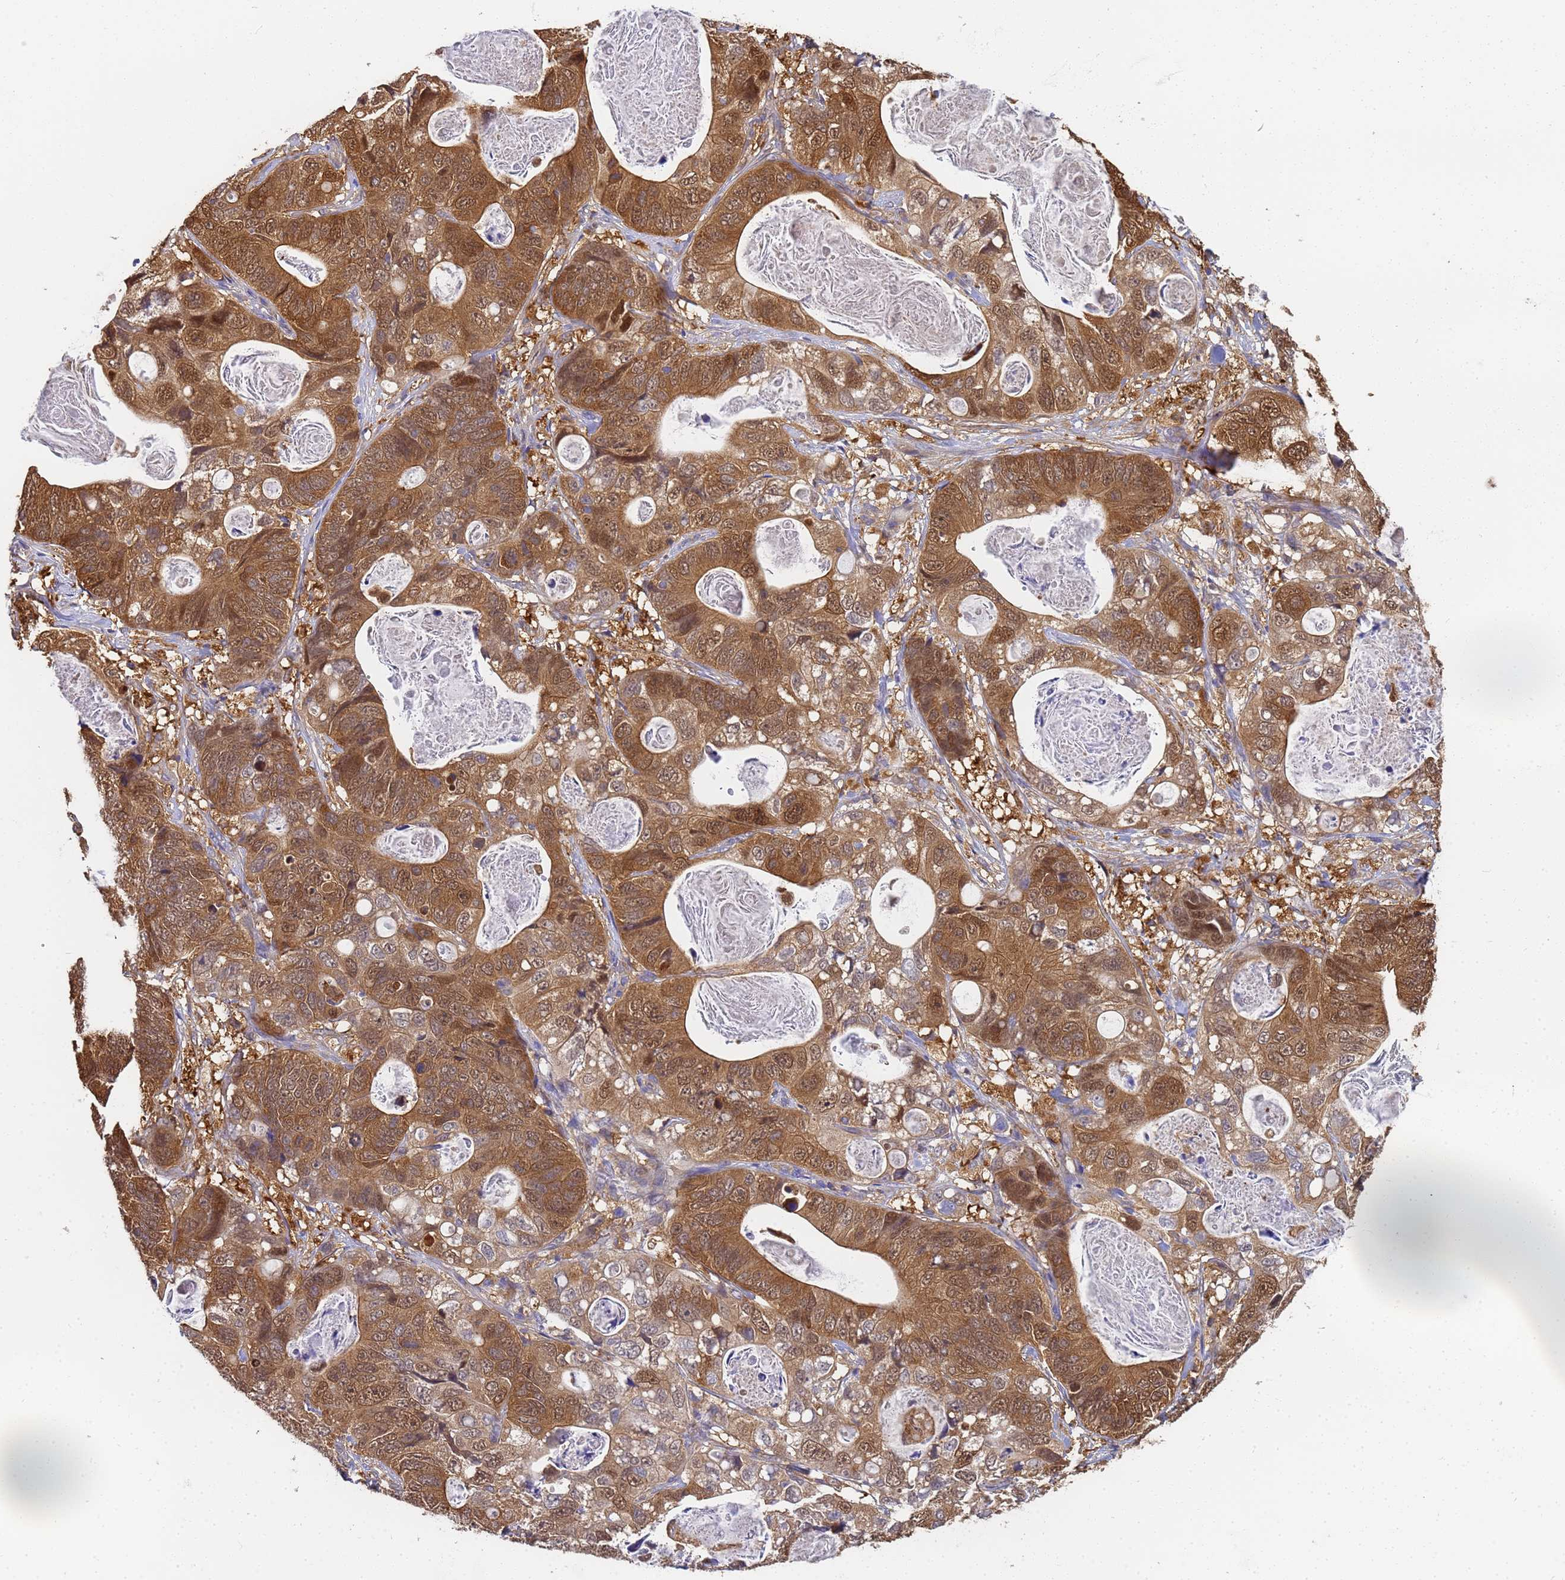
{"staining": {"intensity": "moderate", "quantity": ">75%", "location": "cytoplasmic/membranous"}, "tissue": "stomach cancer", "cell_type": "Tumor cells", "image_type": "cancer", "snomed": [{"axis": "morphology", "description": "Normal tissue, NOS"}, {"axis": "morphology", "description": "Adenocarcinoma, NOS"}, {"axis": "topography", "description": "Stomach"}], "caption": "Immunohistochemistry photomicrograph of neoplastic tissue: stomach adenocarcinoma stained using IHC exhibits medium levels of moderate protein expression localized specifically in the cytoplasmic/membranous of tumor cells, appearing as a cytoplasmic/membranous brown color.", "gene": "NME1-NME2", "patient": {"sex": "female", "age": 89}}